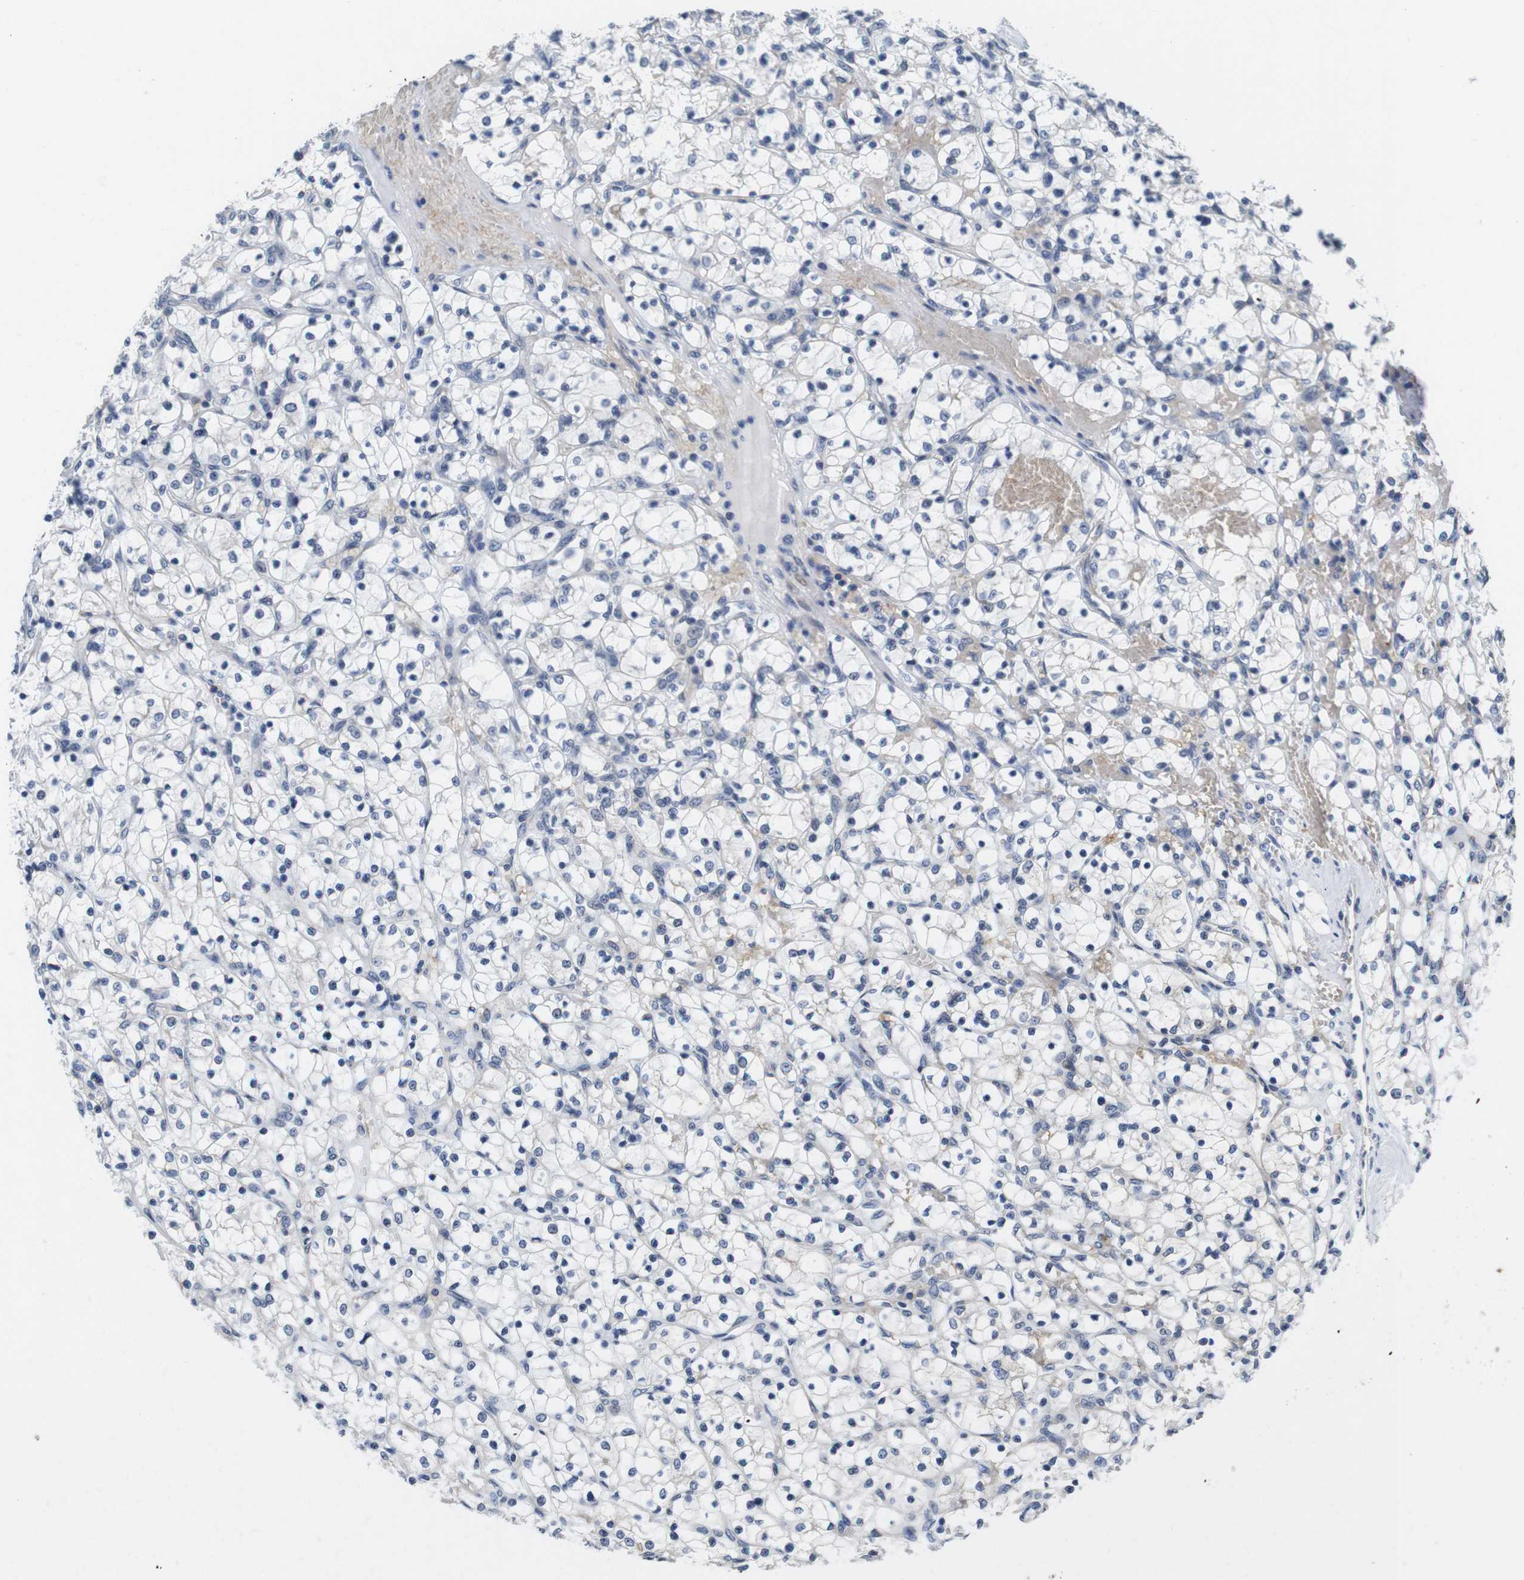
{"staining": {"intensity": "negative", "quantity": "none", "location": "none"}, "tissue": "renal cancer", "cell_type": "Tumor cells", "image_type": "cancer", "snomed": [{"axis": "morphology", "description": "Adenocarcinoma, NOS"}, {"axis": "topography", "description": "Kidney"}], "caption": "Immunohistochemical staining of human adenocarcinoma (renal) exhibits no significant expression in tumor cells.", "gene": "SOCS3", "patient": {"sex": "female", "age": 69}}